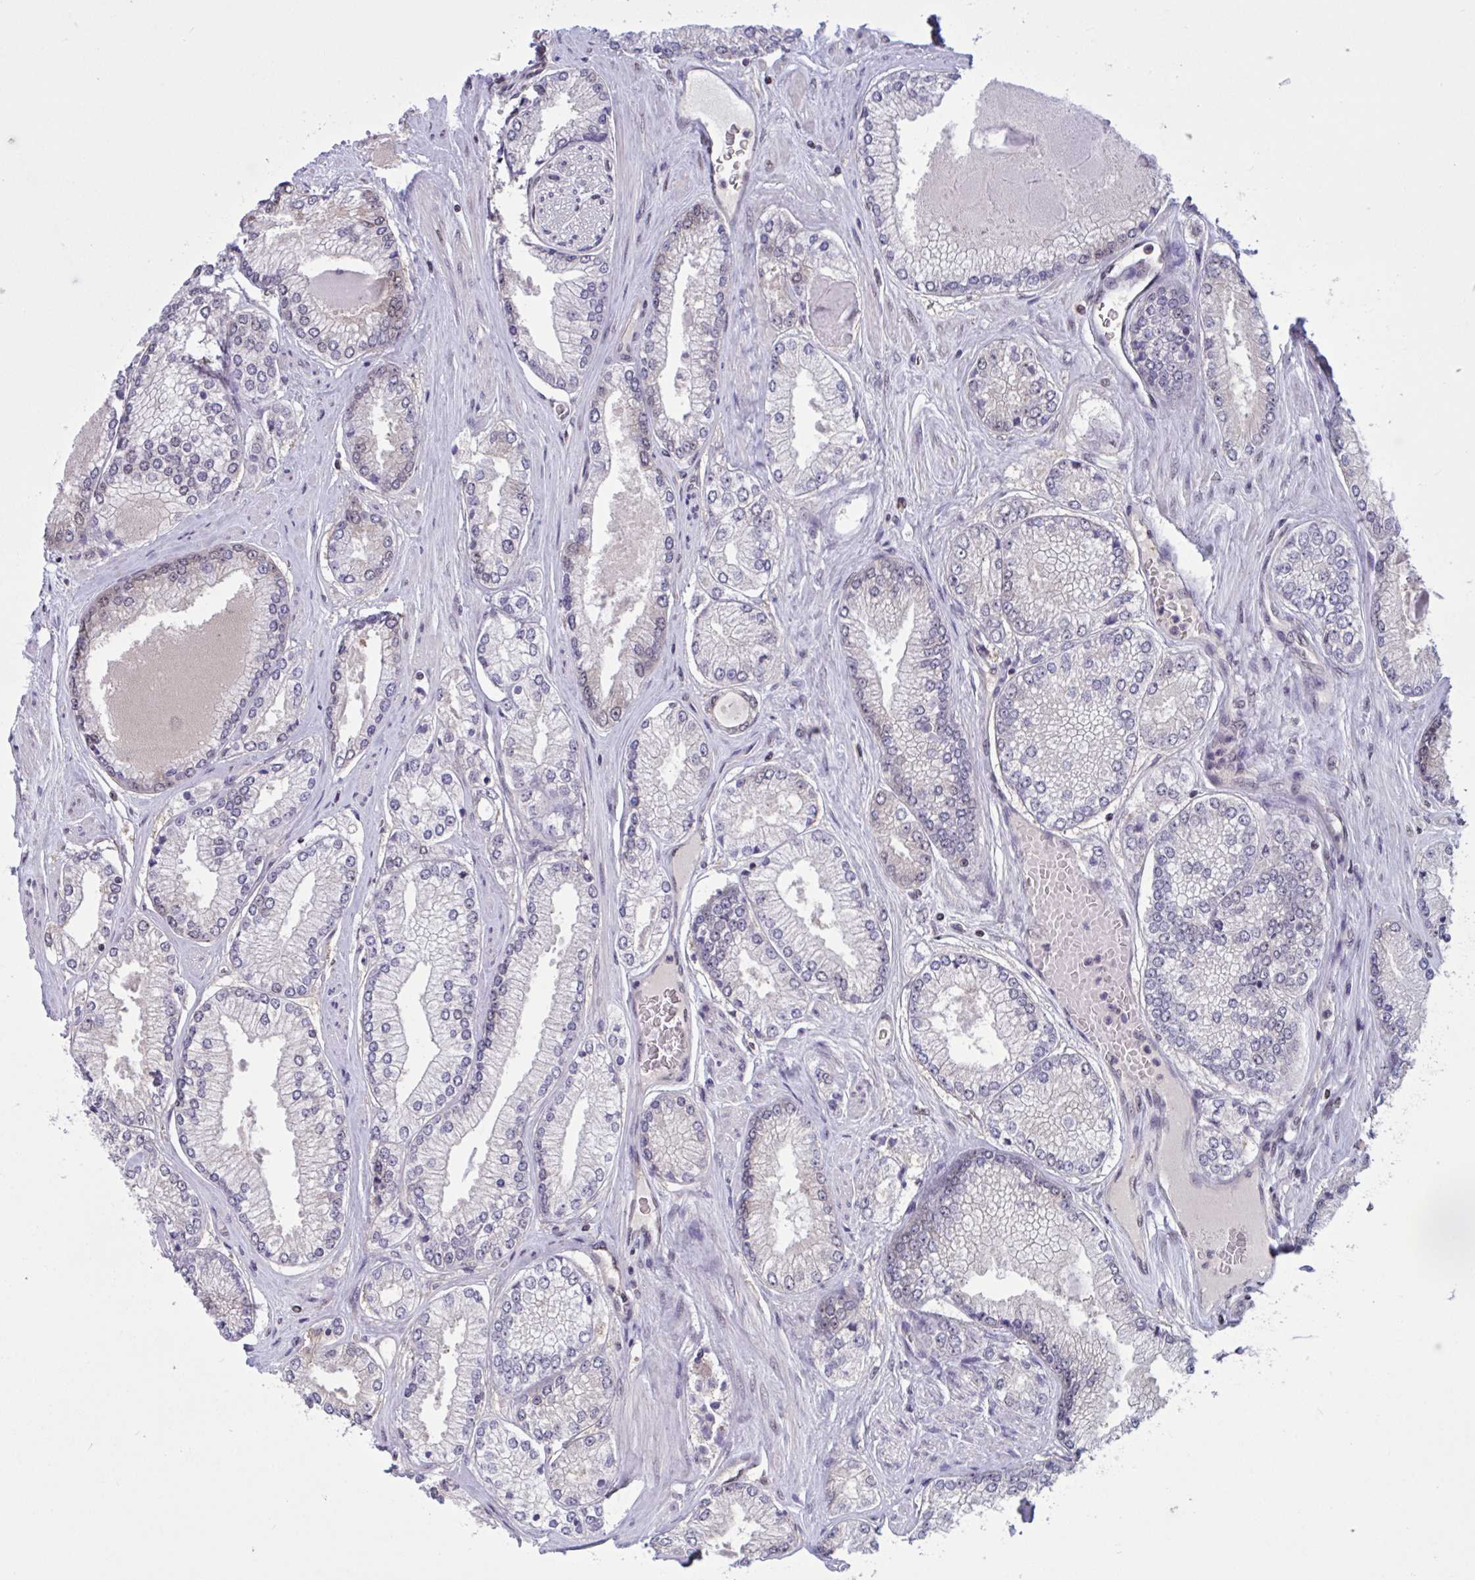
{"staining": {"intensity": "negative", "quantity": "none", "location": "none"}, "tissue": "prostate cancer", "cell_type": "Tumor cells", "image_type": "cancer", "snomed": [{"axis": "morphology", "description": "Adenocarcinoma, Low grade"}, {"axis": "topography", "description": "Prostate"}], "caption": "Low-grade adenocarcinoma (prostate) was stained to show a protein in brown. There is no significant expression in tumor cells.", "gene": "RBL1", "patient": {"sex": "male", "age": 67}}